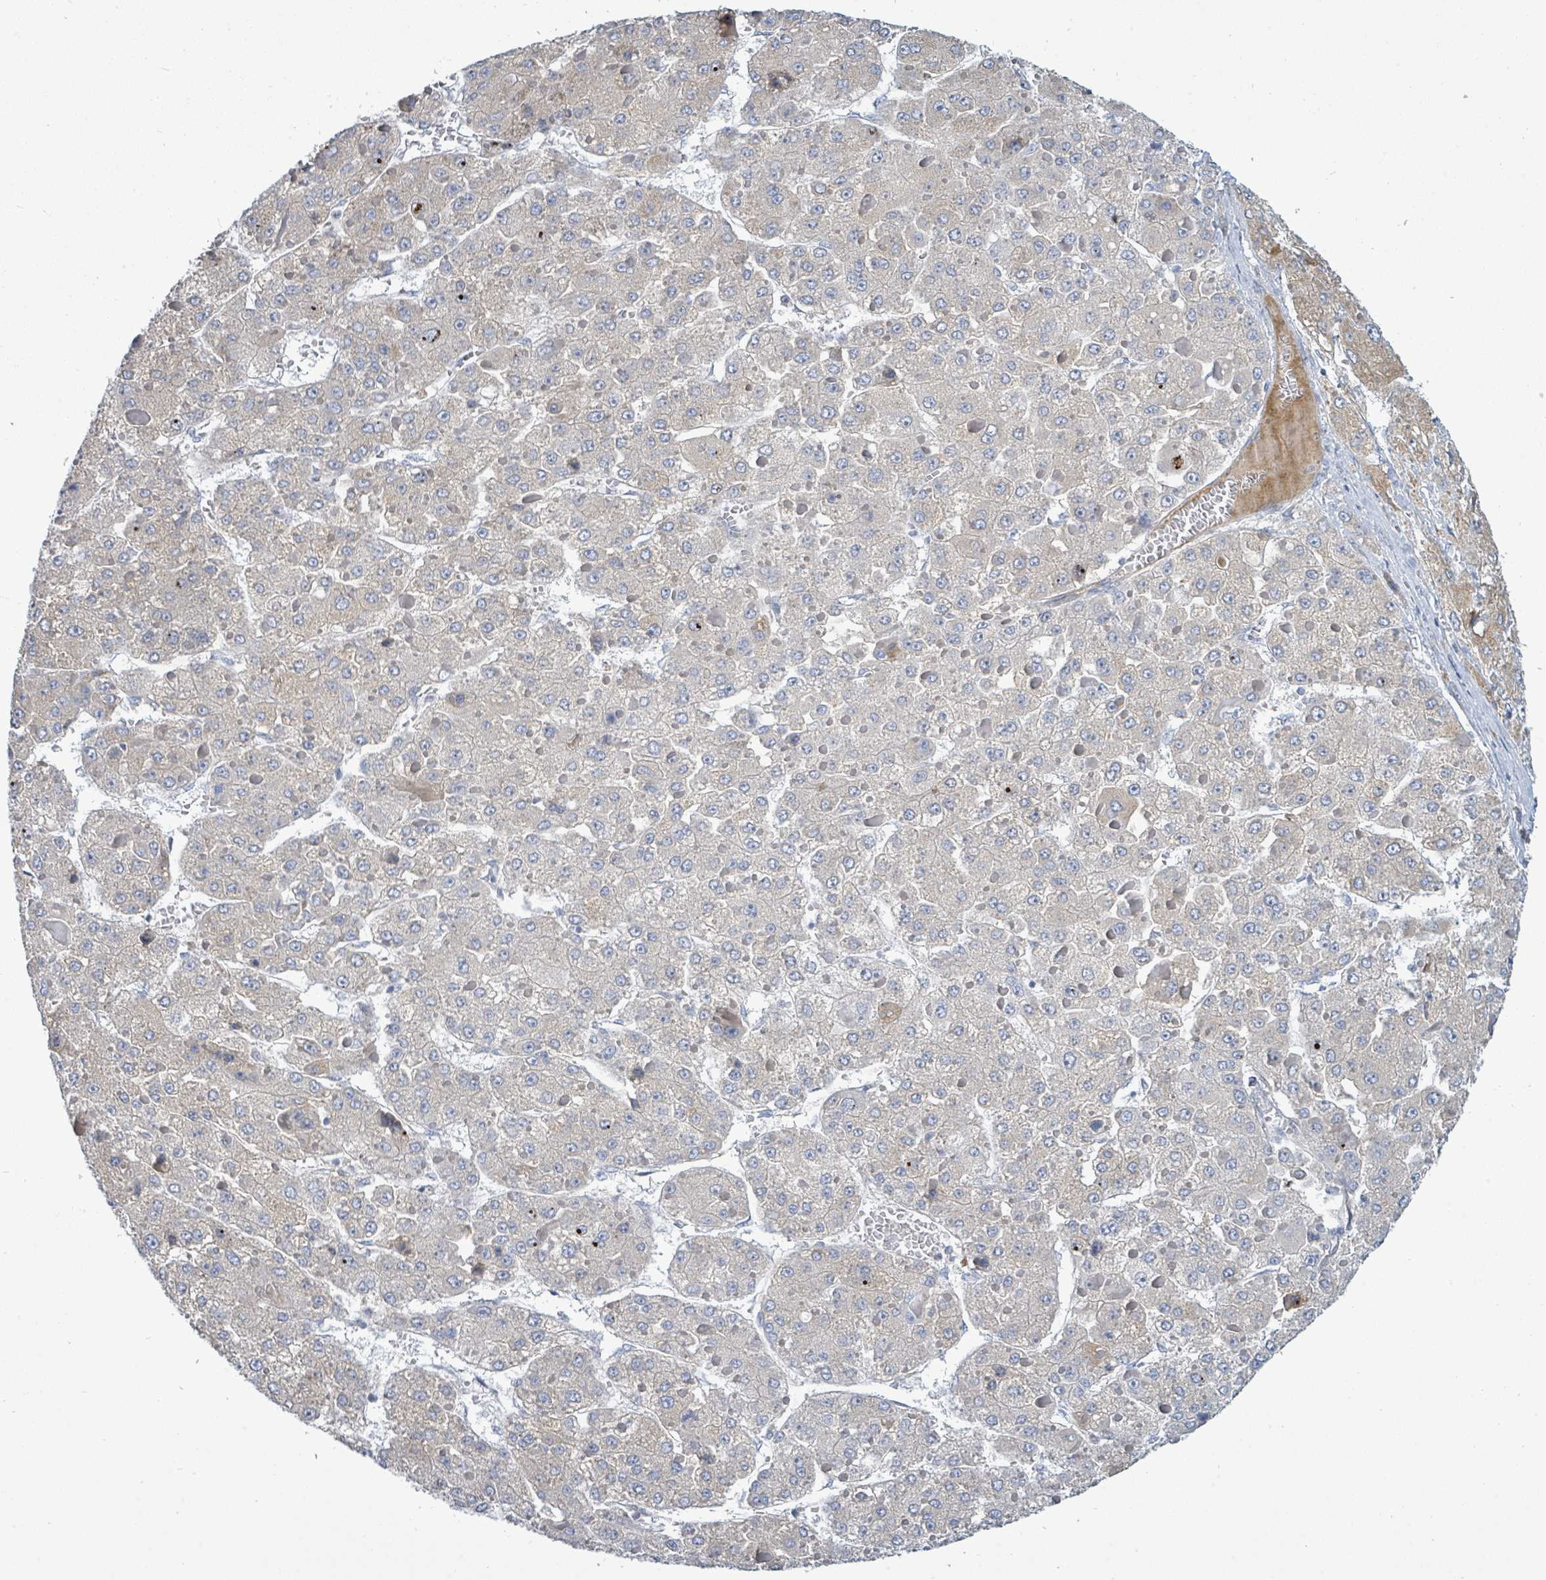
{"staining": {"intensity": "weak", "quantity": "25%-75%", "location": "cytoplasmic/membranous"}, "tissue": "liver cancer", "cell_type": "Tumor cells", "image_type": "cancer", "snomed": [{"axis": "morphology", "description": "Carcinoma, Hepatocellular, NOS"}, {"axis": "topography", "description": "Liver"}], "caption": "Protein staining of liver cancer tissue reveals weak cytoplasmic/membranous staining in about 25%-75% of tumor cells.", "gene": "SIRPB1", "patient": {"sex": "female", "age": 73}}